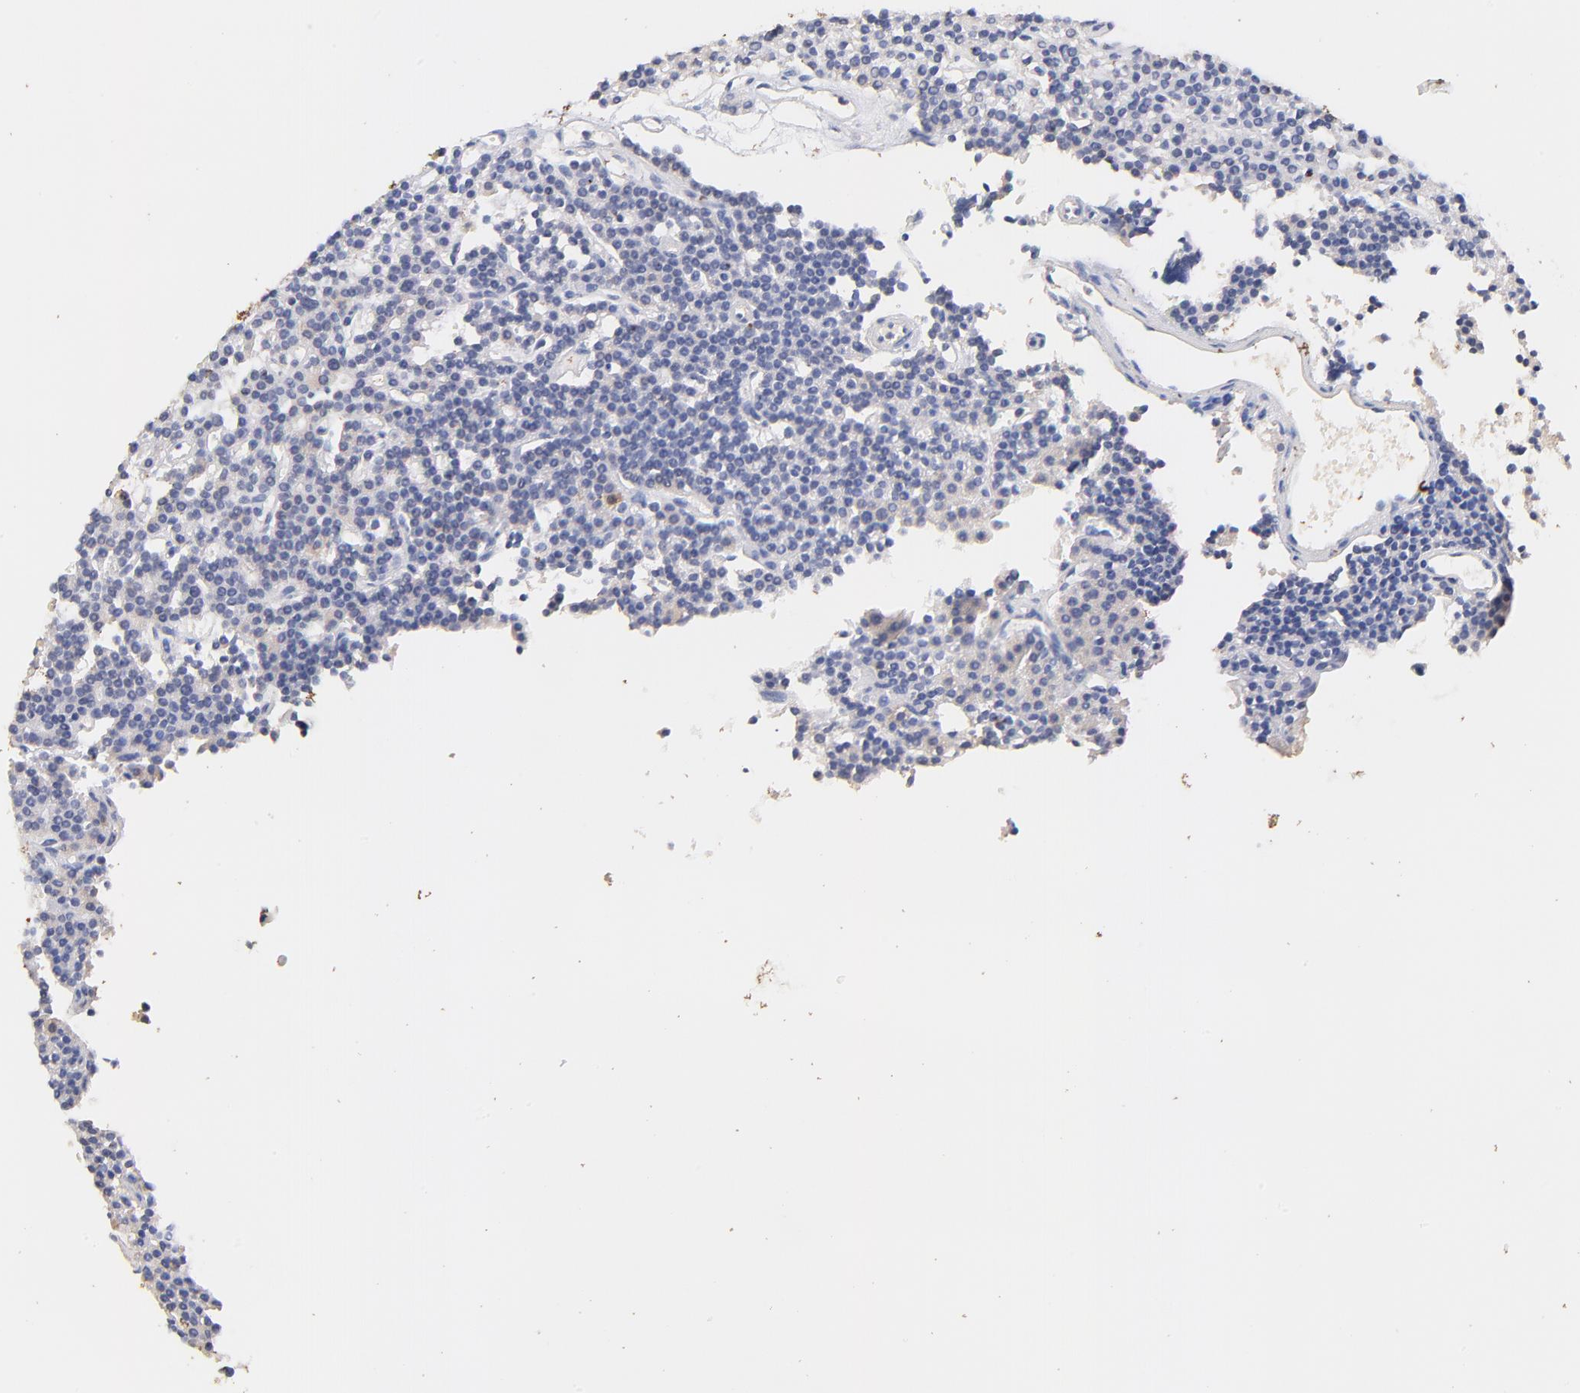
{"staining": {"intensity": "negative", "quantity": "none", "location": "none"}, "tissue": "parathyroid gland", "cell_type": "Glandular cells", "image_type": "normal", "snomed": [{"axis": "morphology", "description": "Normal tissue, NOS"}, {"axis": "topography", "description": "Parathyroid gland"}], "caption": "Glandular cells are negative for brown protein staining in unremarkable parathyroid gland. (DAB (3,3'-diaminobenzidine) immunohistochemistry (IHC) with hematoxylin counter stain).", "gene": "IGLV7", "patient": {"sex": "female", "age": 45}}